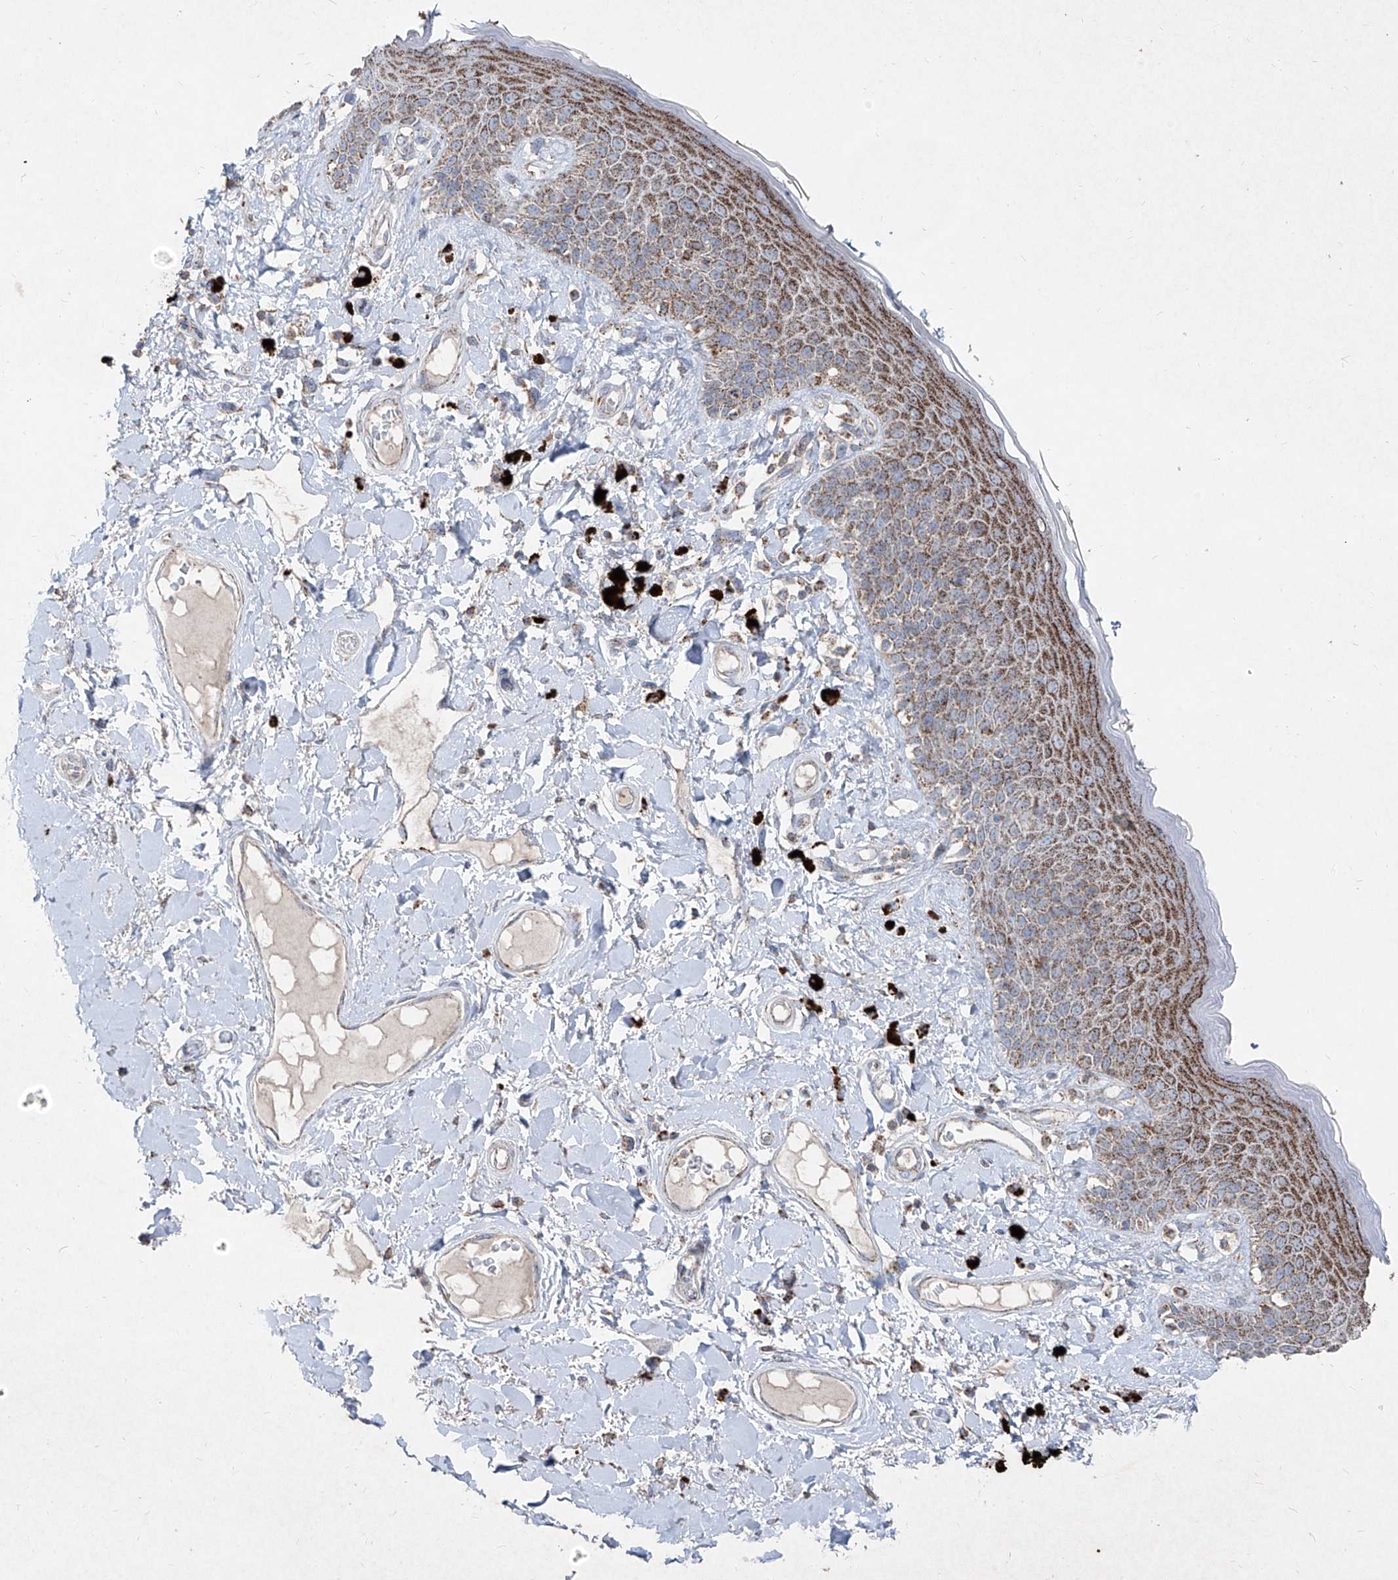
{"staining": {"intensity": "moderate", "quantity": ">75%", "location": "cytoplasmic/membranous"}, "tissue": "skin", "cell_type": "Epidermal cells", "image_type": "normal", "snomed": [{"axis": "morphology", "description": "Normal tissue, NOS"}, {"axis": "topography", "description": "Anal"}], "caption": "The immunohistochemical stain shows moderate cytoplasmic/membranous staining in epidermal cells of unremarkable skin.", "gene": "ABCD3", "patient": {"sex": "female", "age": 78}}